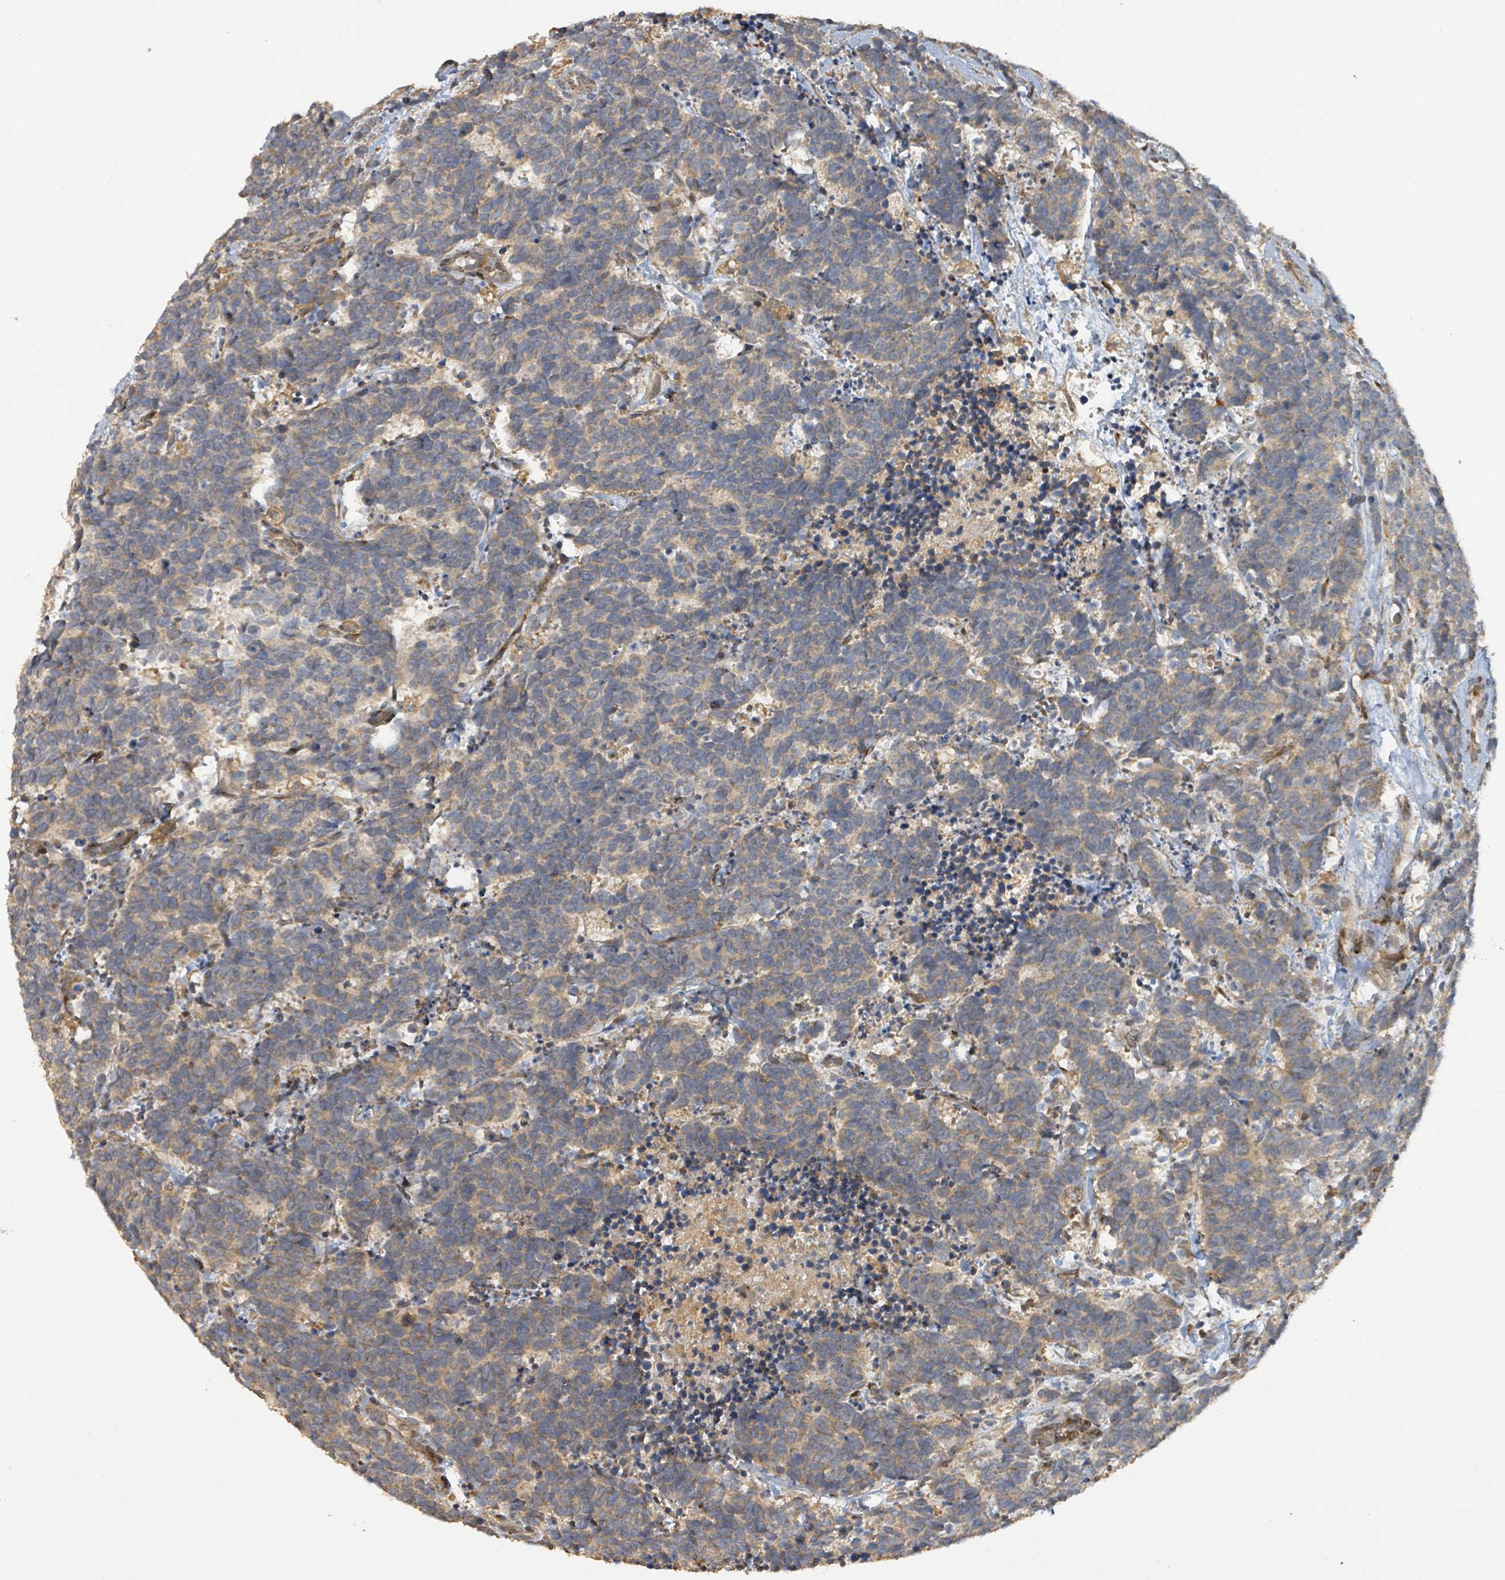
{"staining": {"intensity": "moderate", "quantity": "25%-75%", "location": "cytoplasmic/membranous"}, "tissue": "carcinoid", "cell_type": "Tumor cells", "image_type": "cancer", "snomed": [{"axis": "morphology", "description": "Carcinoma, NOS"}, {"axis": "morphology", "description": "Carcinoid, malignant, NOS"}, {"axis": "topography", "description": "Prostate"}], "caption": "Brown immunohistochemical staining in carcinoid (malignant) shows moderate cytoplasmic/membranous positivity in approximately 25%-75% of tumor cells.", "gene": "STARD4", "patient": {"sex": "male", "age": 57}}